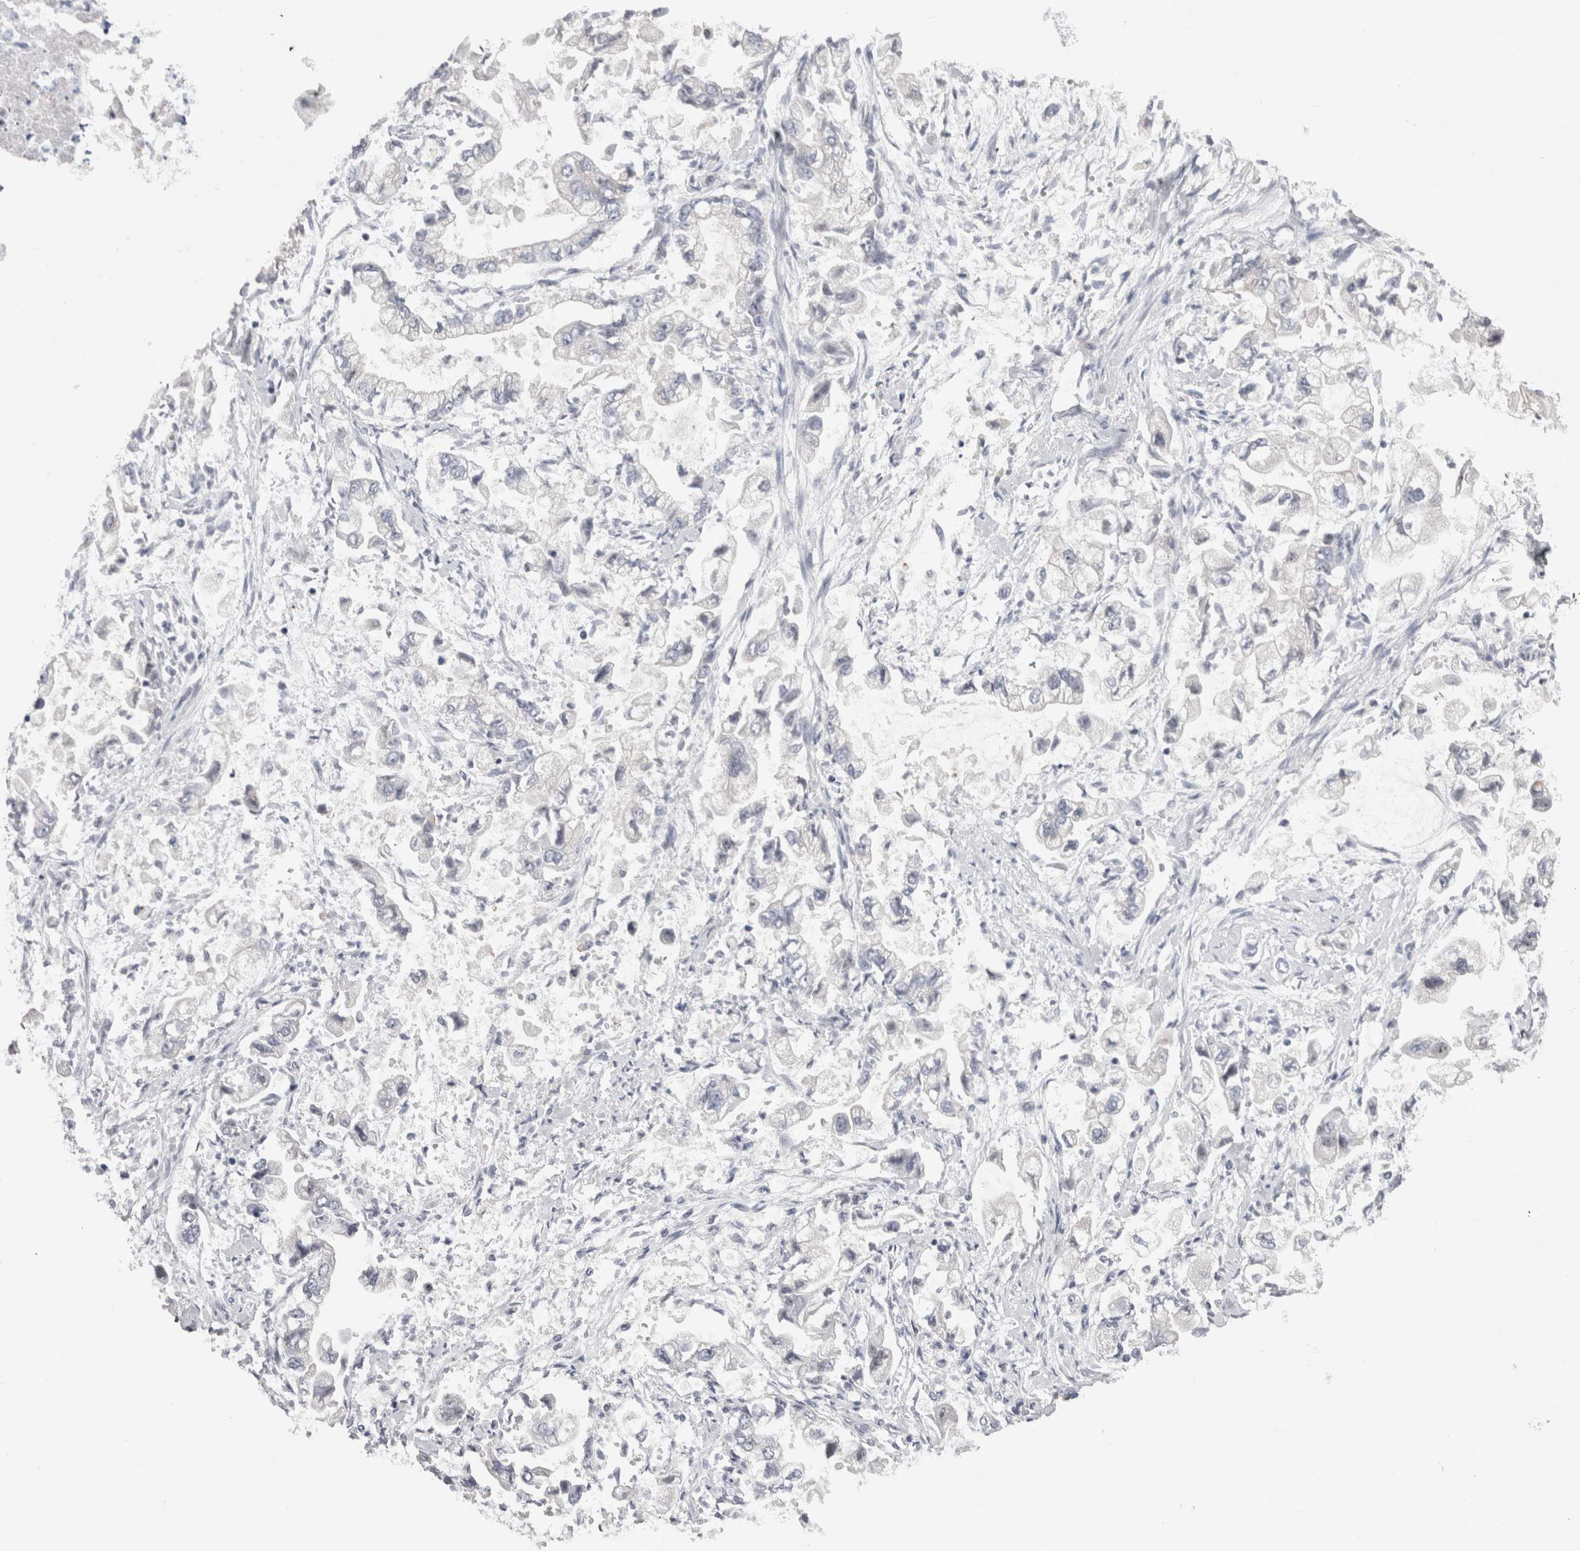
{"staining": {"intensity": "negative", "quantity": "none", "location": "none"}, "tissue": "stomach cancer", "cell_type": "Tumor cells", "image_type": "cancer", "snomed": [{"axis": "morphology", "description": "Normal tissue, NOS"}, {"axis": "morphology", "description": "Adenocarcinoma, NOS"}, {"axis": "topography", "description": "Stomach"}], "caption": "DAB immunohistochemical staining of human adenocarcinoma (stomach) reveals no significant expression in tumor cells.", "gene": "PWP2", "patient": {"sex": "male", "age": 62}}